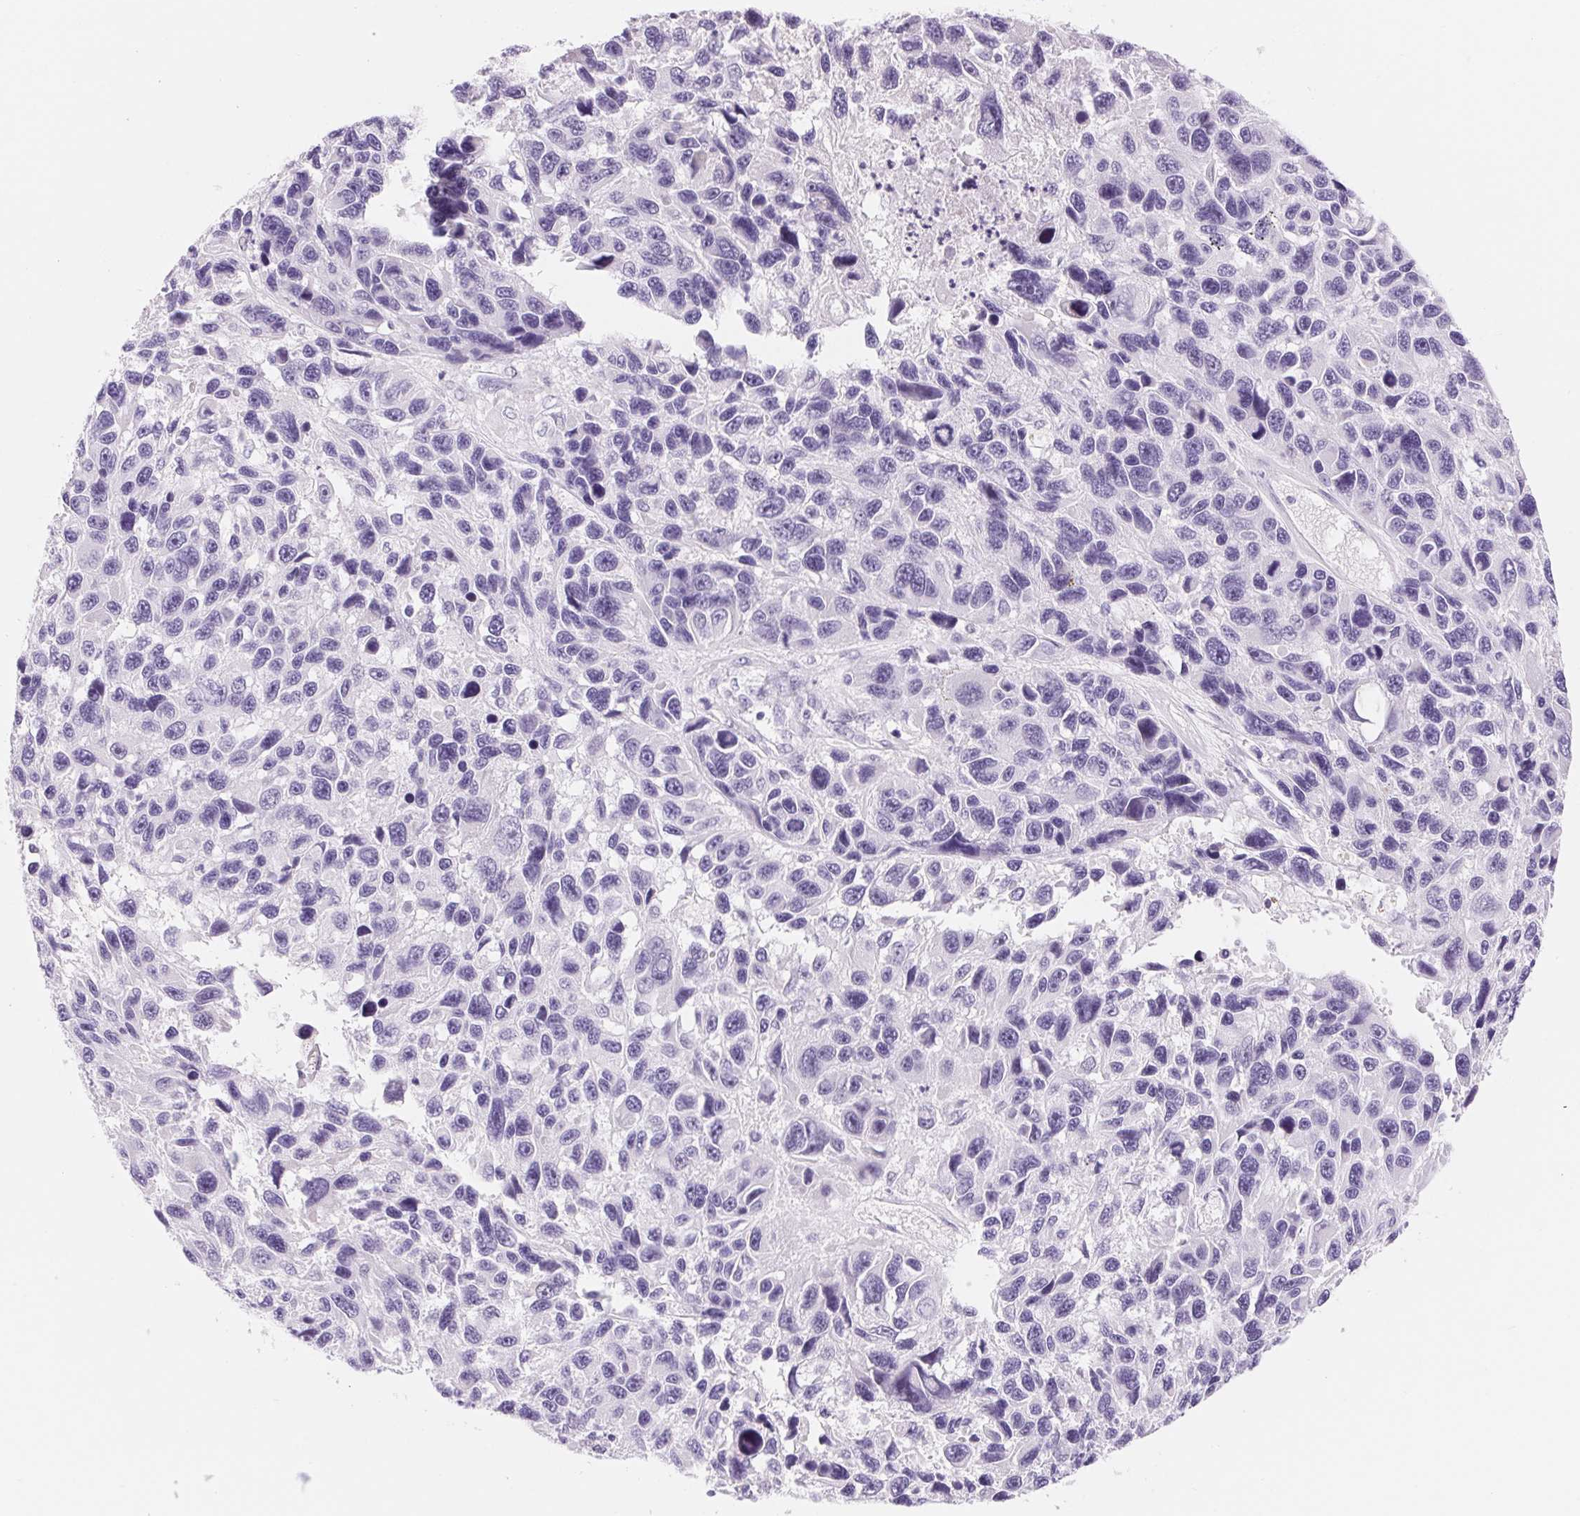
{"staining": {"intensity": "negative", "quantity": "none", "location": "none"}, "tissue": "melanoma", "cell_type": "Tumor cells", "image_type": "cancer", "snomed": [{"axis": "morphology", "description": "Malignant melanoma, NOS"}, {"axis": "topography", "description": "Skin"}], "caption": "Immunohistochemistry micrograph of neoplastic tissue: human malignant melanoma stained with DAB displays no significant protein expression in tumor cells.", "gene": "ASGR2", "patient": {"sex": "male", "age": 53}}